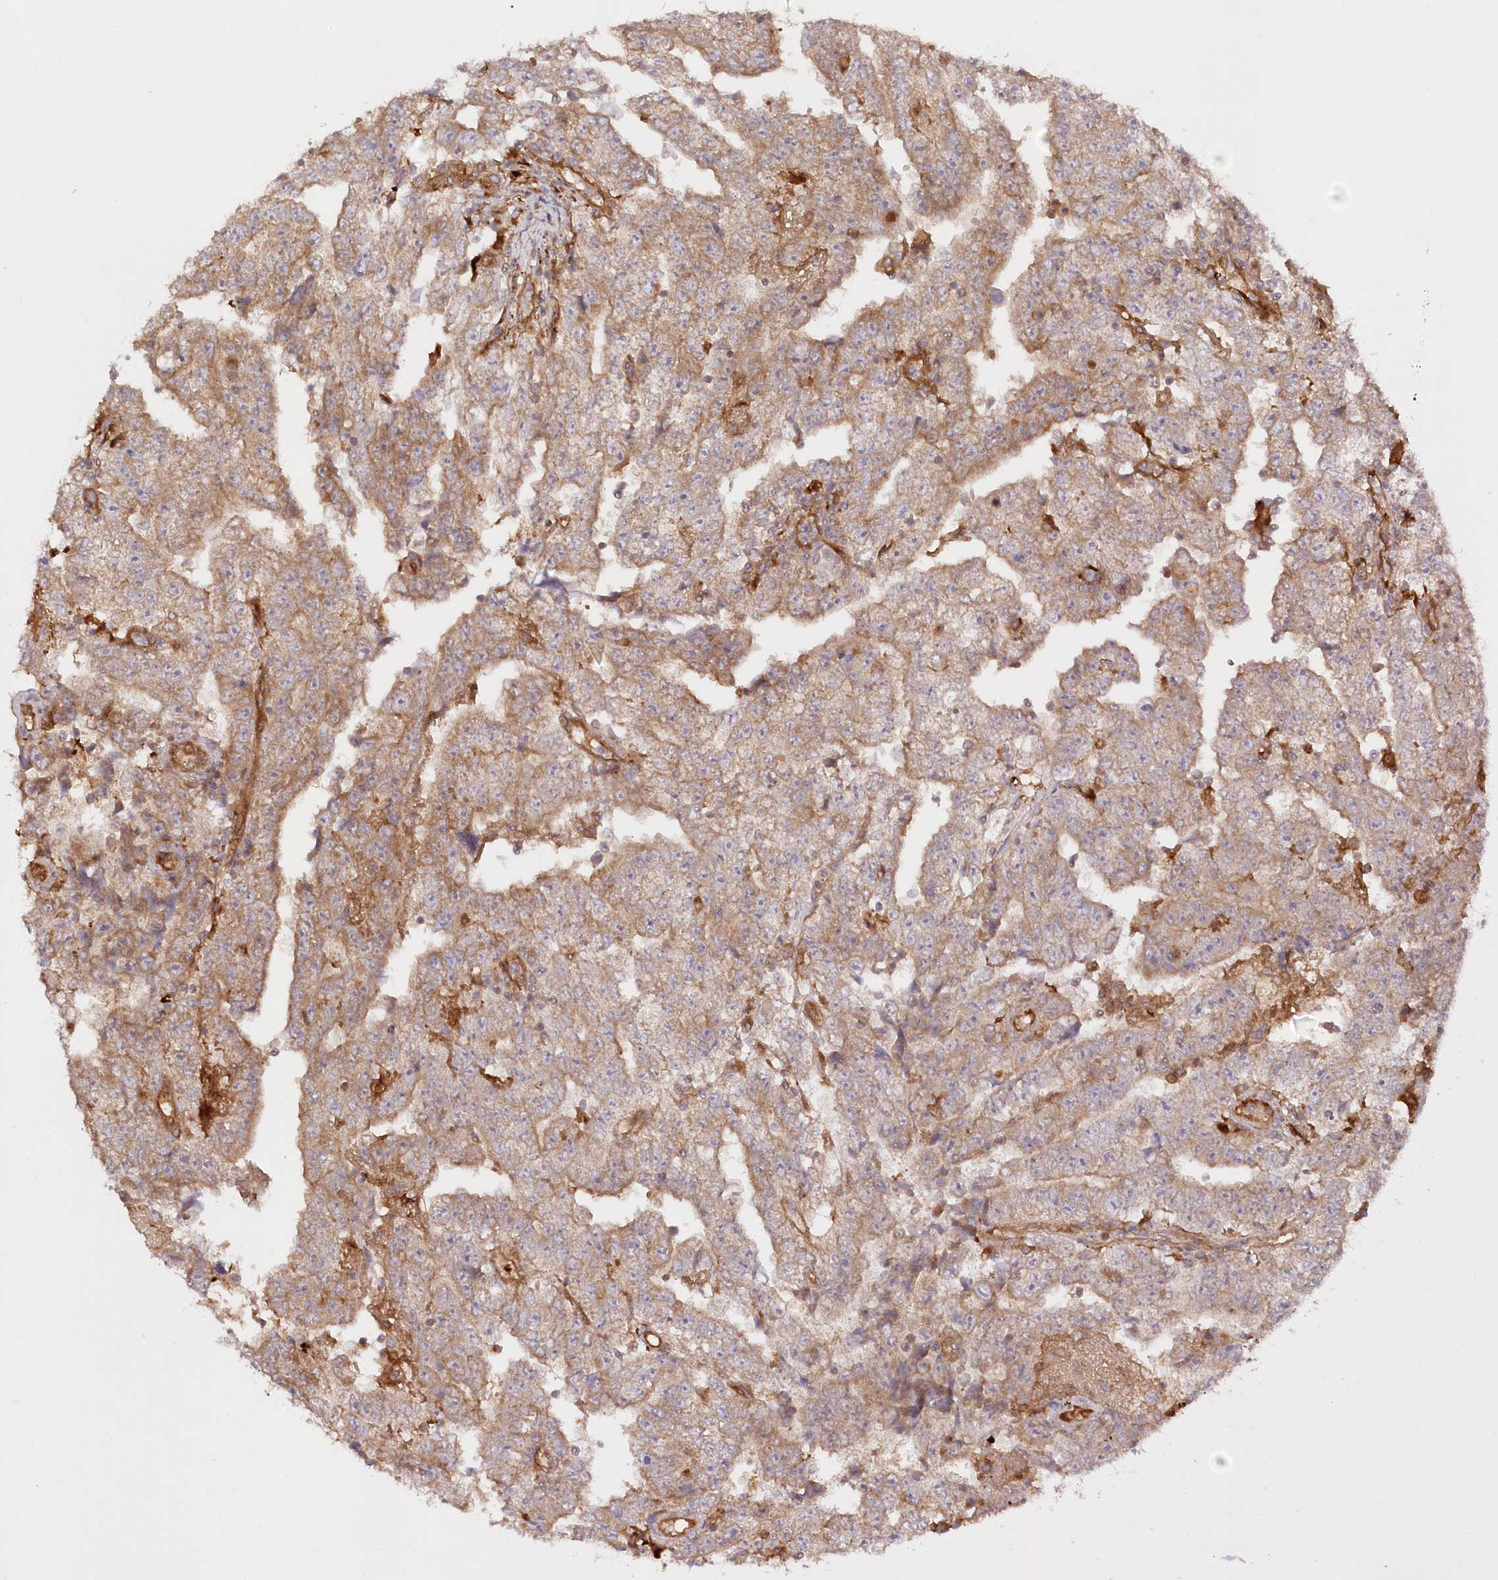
{"staining": {"intensity": "weak", "quantity": ">75%", "location": "cytoplasmic/membranous"}, "tissue": "testis cancer", "cell_type": "Tumor cells", "image_type": "cancer", "snomed": [{"axis": "morphology", "description": "Carcinoma, Embryonal, NOS"}, {"axis": "topography", "description": "Testis"}], "caption": "Immunohistochemical staining of embryonal carcinoma (testis) displays low levels of weak cytoplasmic/membranous positivity in approximately >75% of tumor cells.", "gene": "GBE1", "patient": {"sex": "male", "age": 25}}